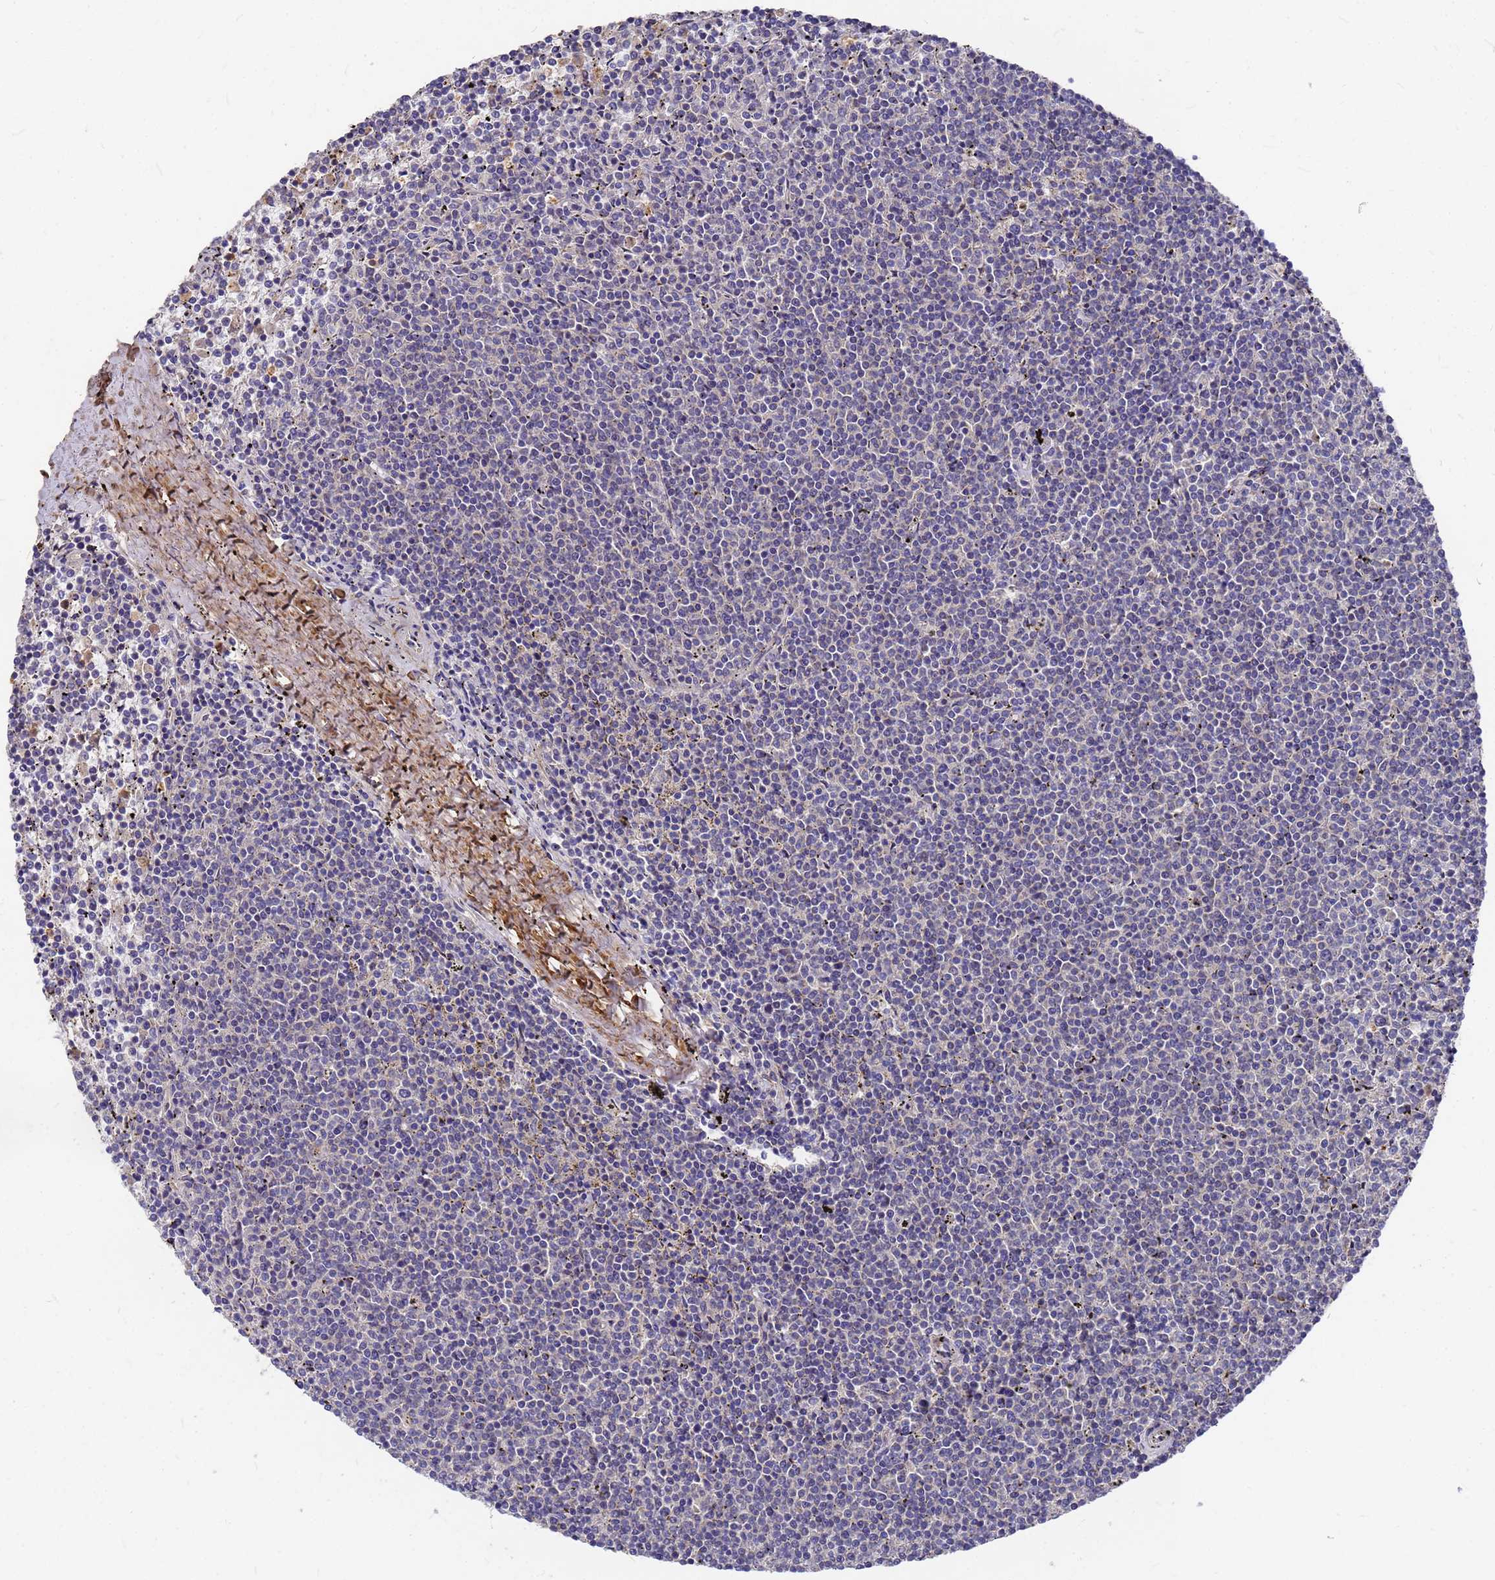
{"staining": {"intensity": "negative", "quantity": "none", "location": "none"}, "tissue": "lymphoma", "cell_type": "Tumor cells", "image_type": "cancer", "snomed": [{"axis": "morphology", "description": "Malignant lymphoma, non-Hodgkin's type, Low grade"}, {"axis": "topography", "description": "Spleen"}], "caption": "Immunohistochemistry (IHC) micrograph of neoplastic tissue: human low-grade malignant lymphoma, non-Hodgkin's type stained with DAB demonstrates no significant protein positivity in tumor cells. (DAB immunohistochemistry (IHC) with hematoxylin counter stain).", "gene": "ZNF717", "patient": {"sex": "female", "age": 50}}